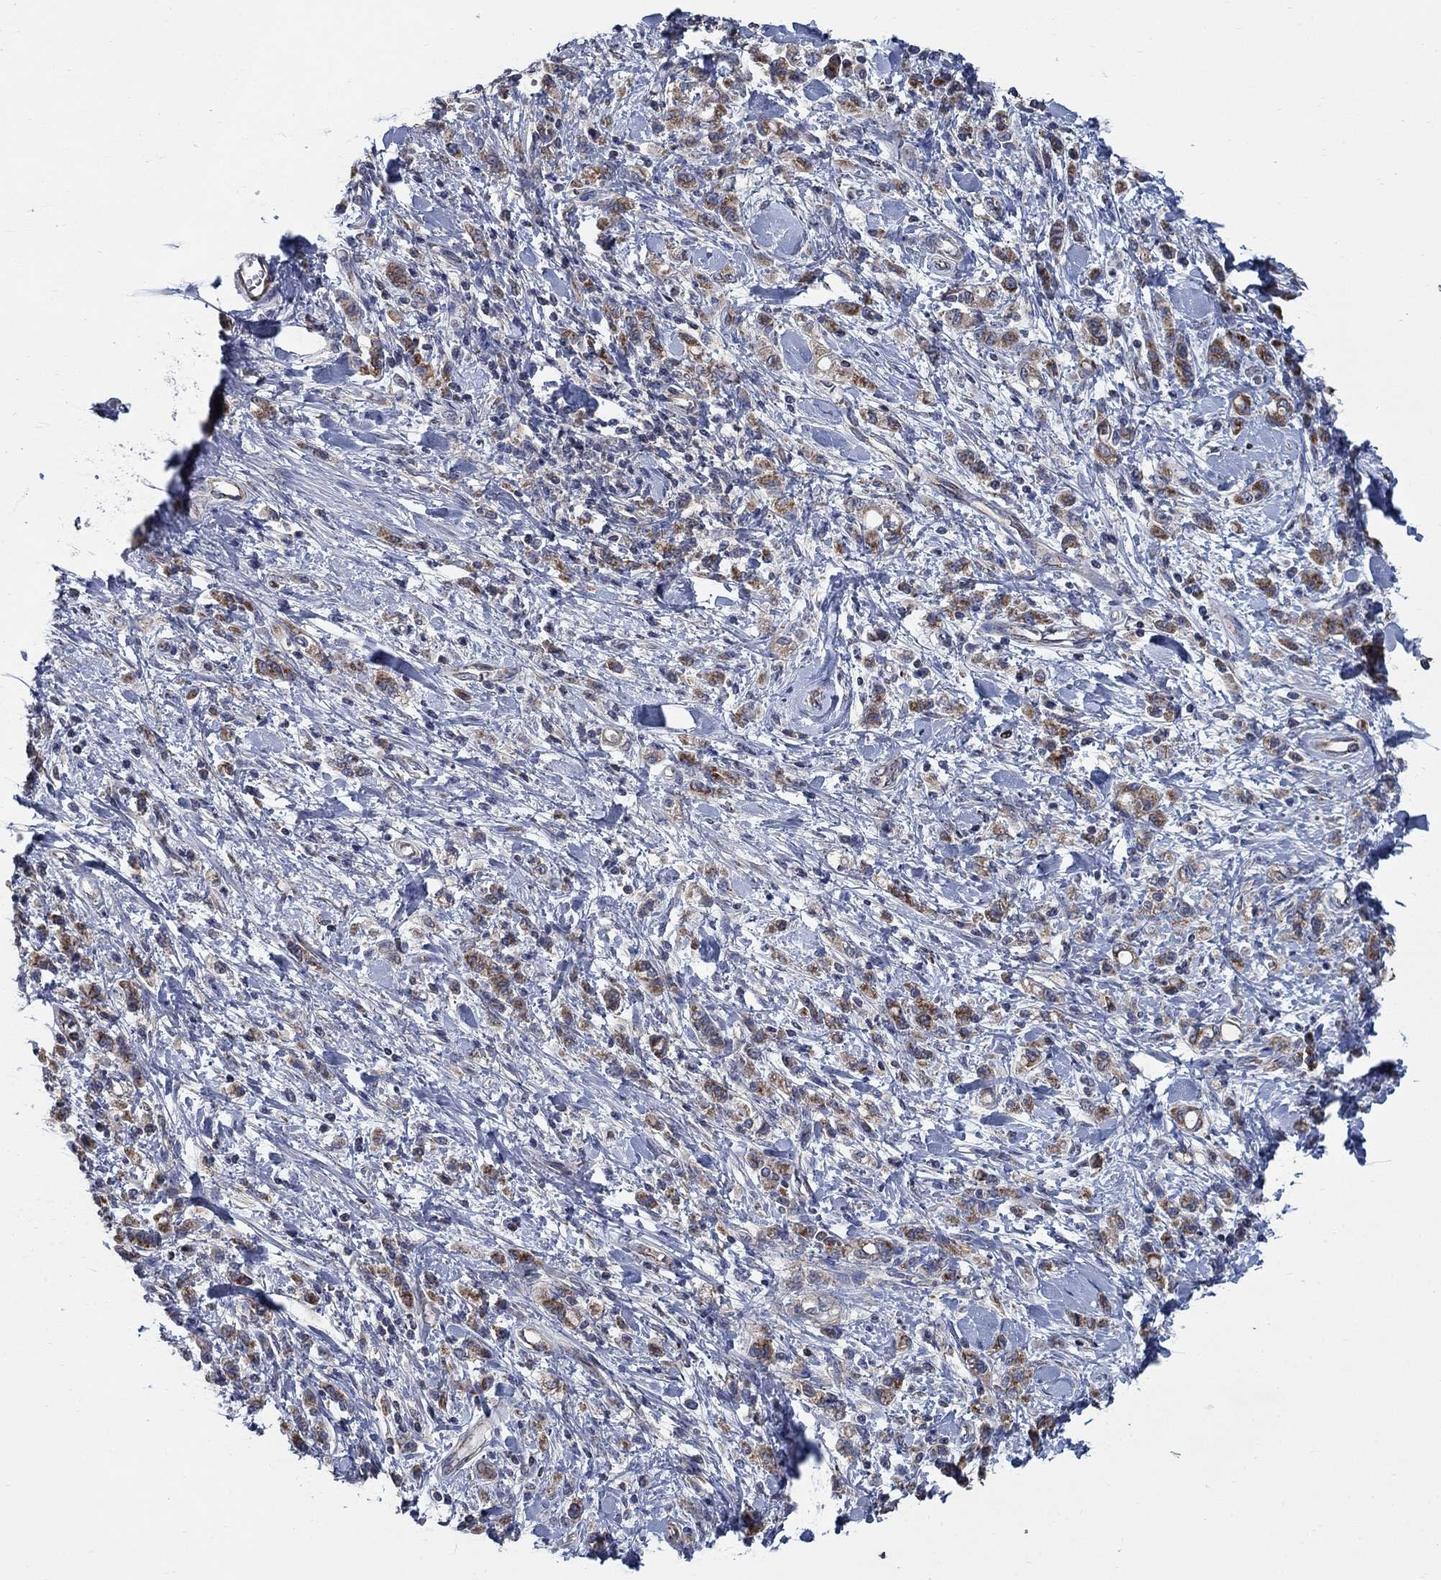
{"staining": {"intensity": "strong", "quantity": "25%-75%", "location": "cytoplasmic/membranous"}, "tissue": "stomach cancer", "cell_type": "Tumor cells", "image_type": "cancer", "snomed": [{"axis": "morphology", "description": "Adenocarcinoma, NOS"}, {"axis": "topography", "description": "Stomach"}], "caption": "Immunohistochemical staining of stomach cancer demonstrates high levels of strong cytoplasmic/membranous protein positivity in about 25%-75% of tumor cells.", "gene": "NME7", "patient": {"sex": "male", "age": 77}}